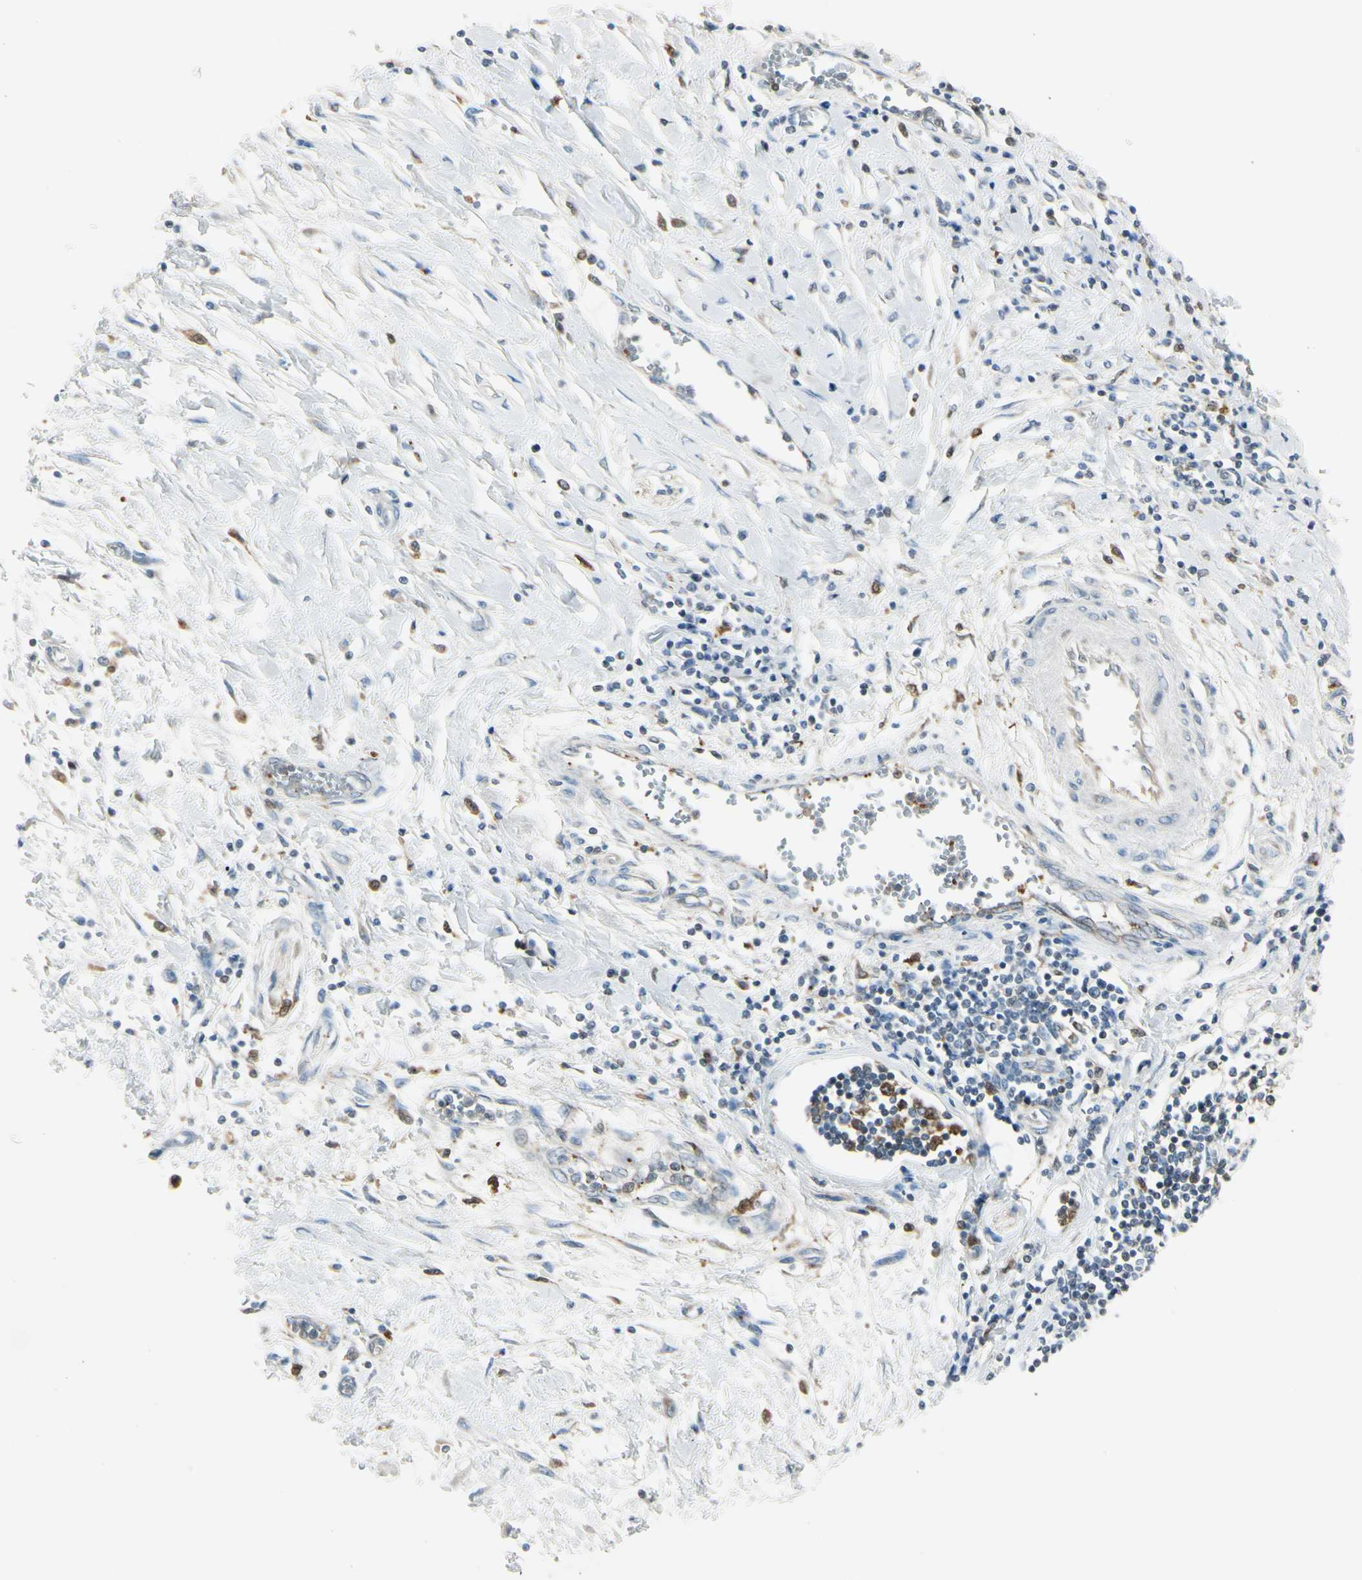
{"staining": {"intensity": "negative", "quantity": "none", "location": "none"}, "tissue": "pancreatic cancer", "cell_type": "Tumor cells", "image_type": "cancer", "snomed": [{"axis": "morphology", "description": "Adenocarcinoma, NOS"}, {"axis": "topography", "description": "Pancreas"}], "caption": "This is an IHC photomicrograph of human pancreatic cancer (adenocarcinoma). There is no expression in tumor cells.", "gene": "CYRIB", "patient": {"sex": "female", "age": 70}}